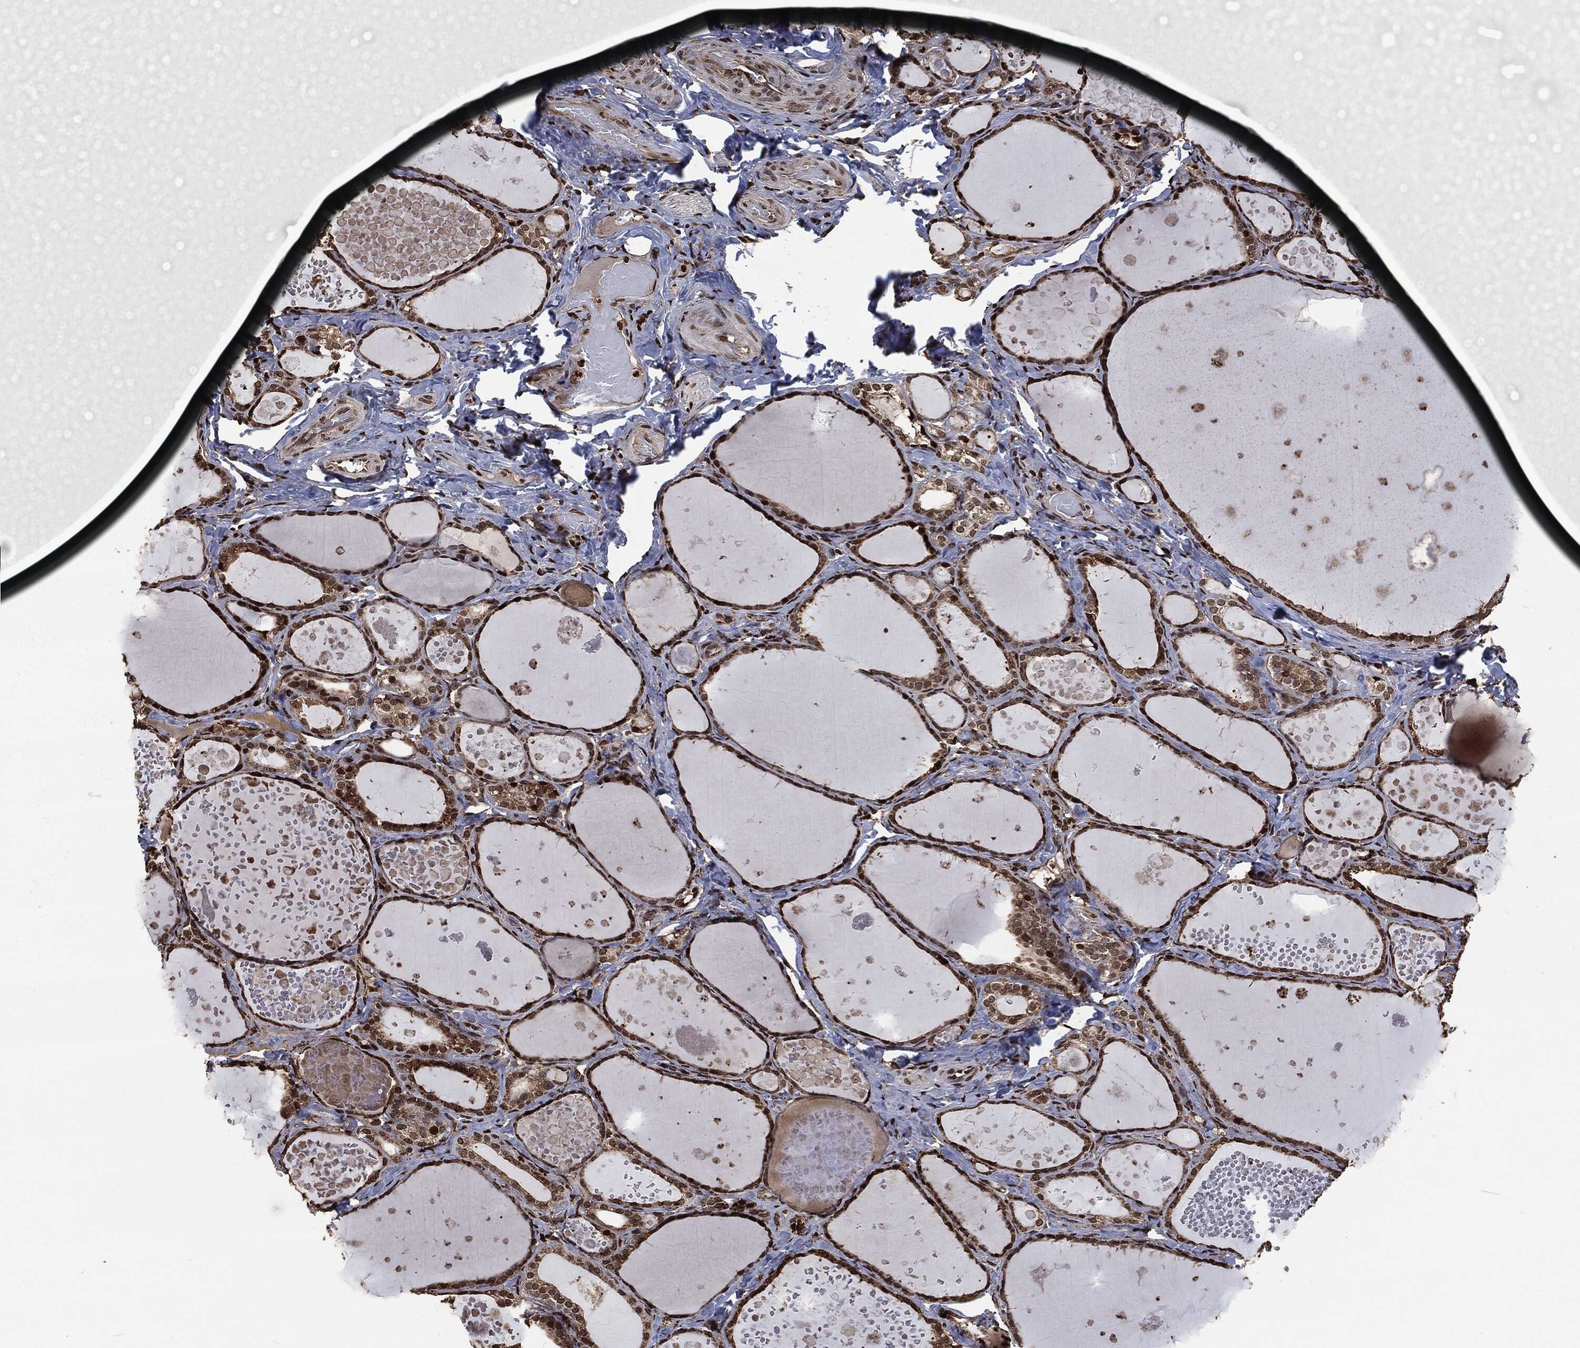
{"staining": {"intensity": "strong", "quantity": "<25%", "location": "nuclear"}, "tissue": "thyroid gland", "cell_type": "Glandular cells", "image_type": "normal", "snomed": [{"axis": "morphology", "description": "Normal tissue, NOS"}, {"axis": "topography", "description": "Thyroid gland"}], "caption": "Thyroid gland stained with DAB (3,3'-diaminobenzidine) IHC exhibits medium levels of strong nuclear staining in about <25% of glandular cells.", "gene": "SNAI1", "patient": {"sex": "female", "age": 56}}